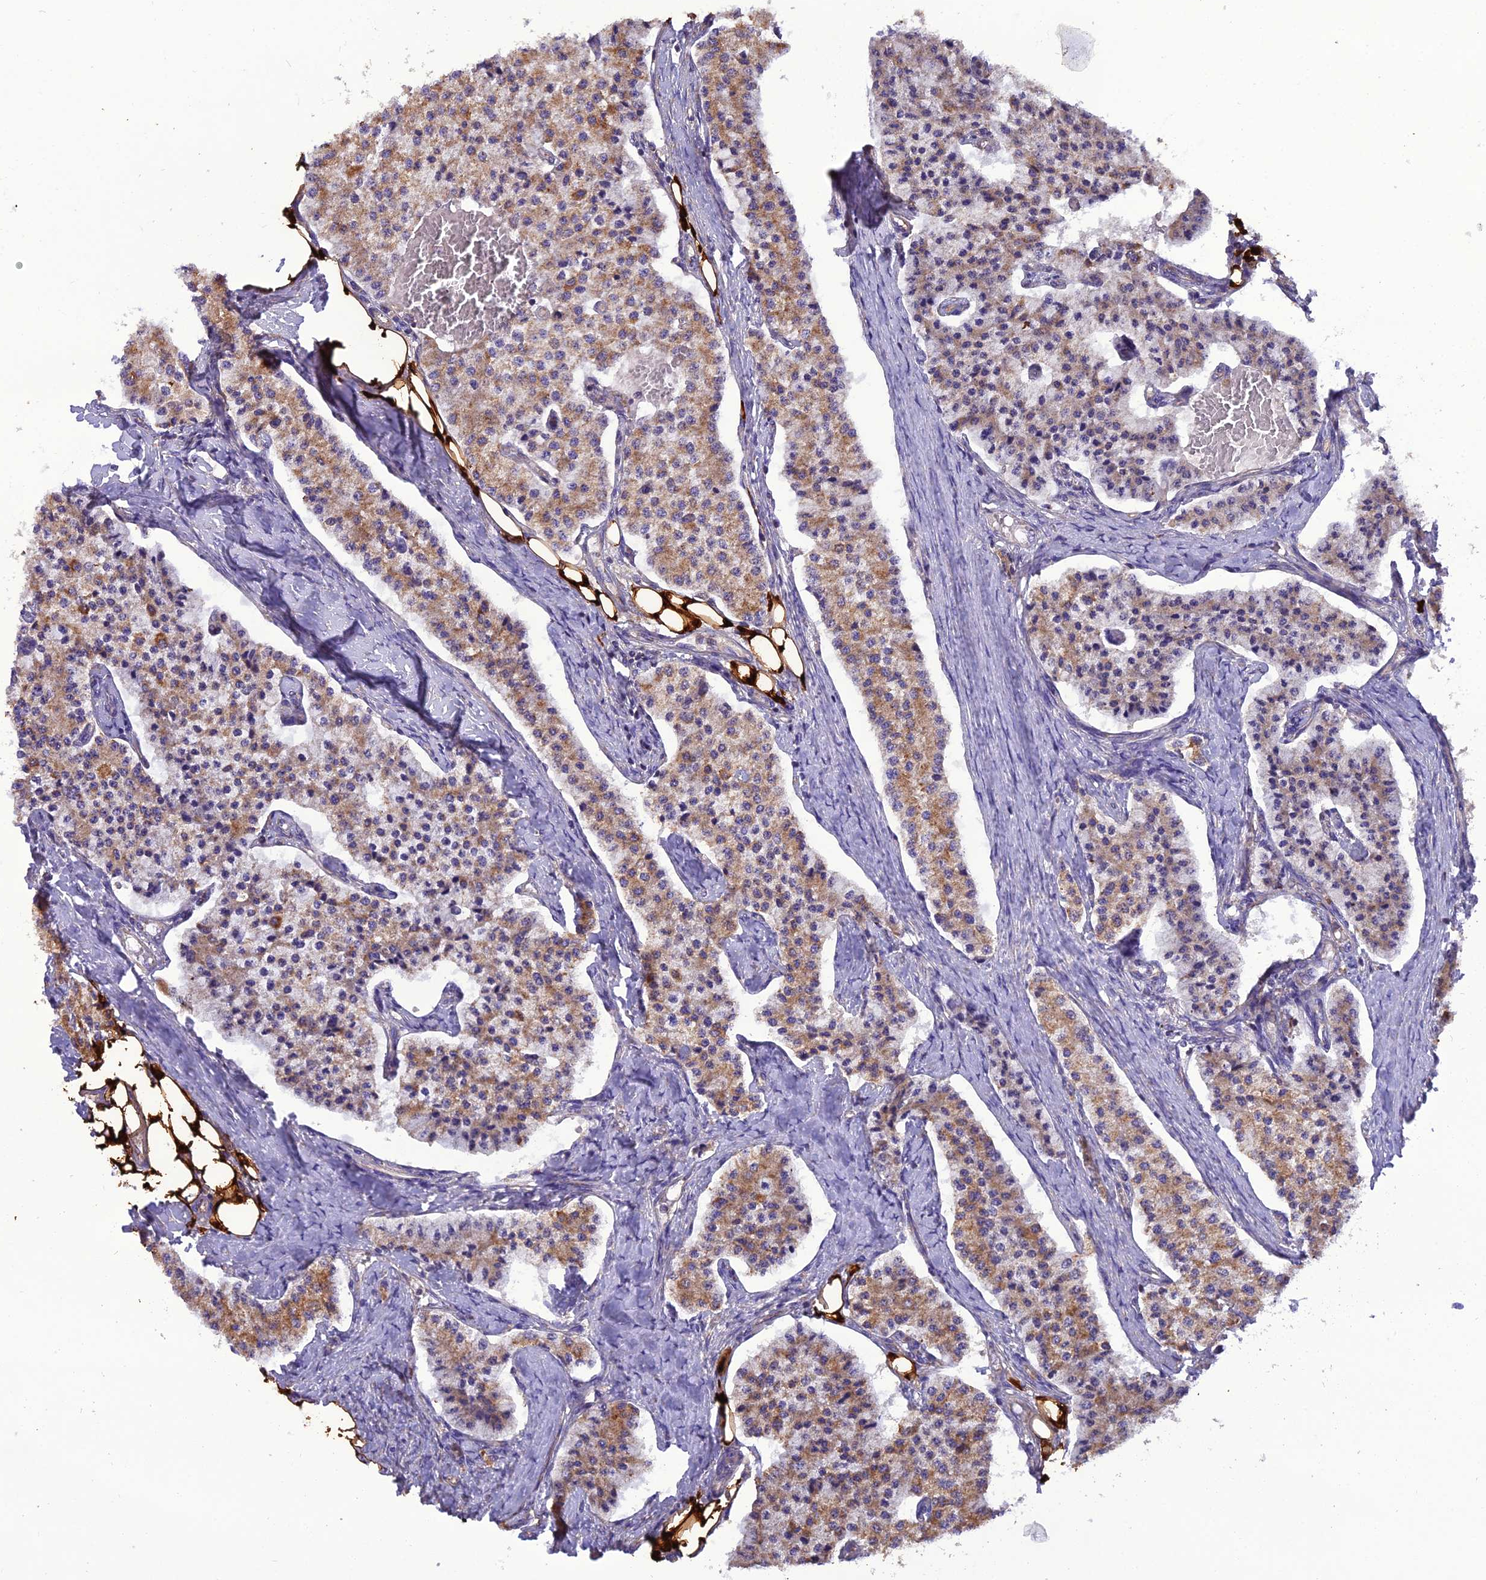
{"staining": {"intensity": "moderate", "quantity": ">75%", "location": "cytoplasmic/membranous"}, "tissue": "carcinoid", "cell_type": "Tumor cells", "image_type": "cancer", "snomed": [{"axis": "morphology", "description": "Carcinoid, malignant, NOS"}, {"axis": "topography", "description": "Colon"}], "caption": "IHC of human carcinoid displays medium levels of moderate cytoplasmic/membranous positivity in approximately >75% of tumor cells.", "gene": "GPD1", "patient": {"sex": "female", "age": 52}}